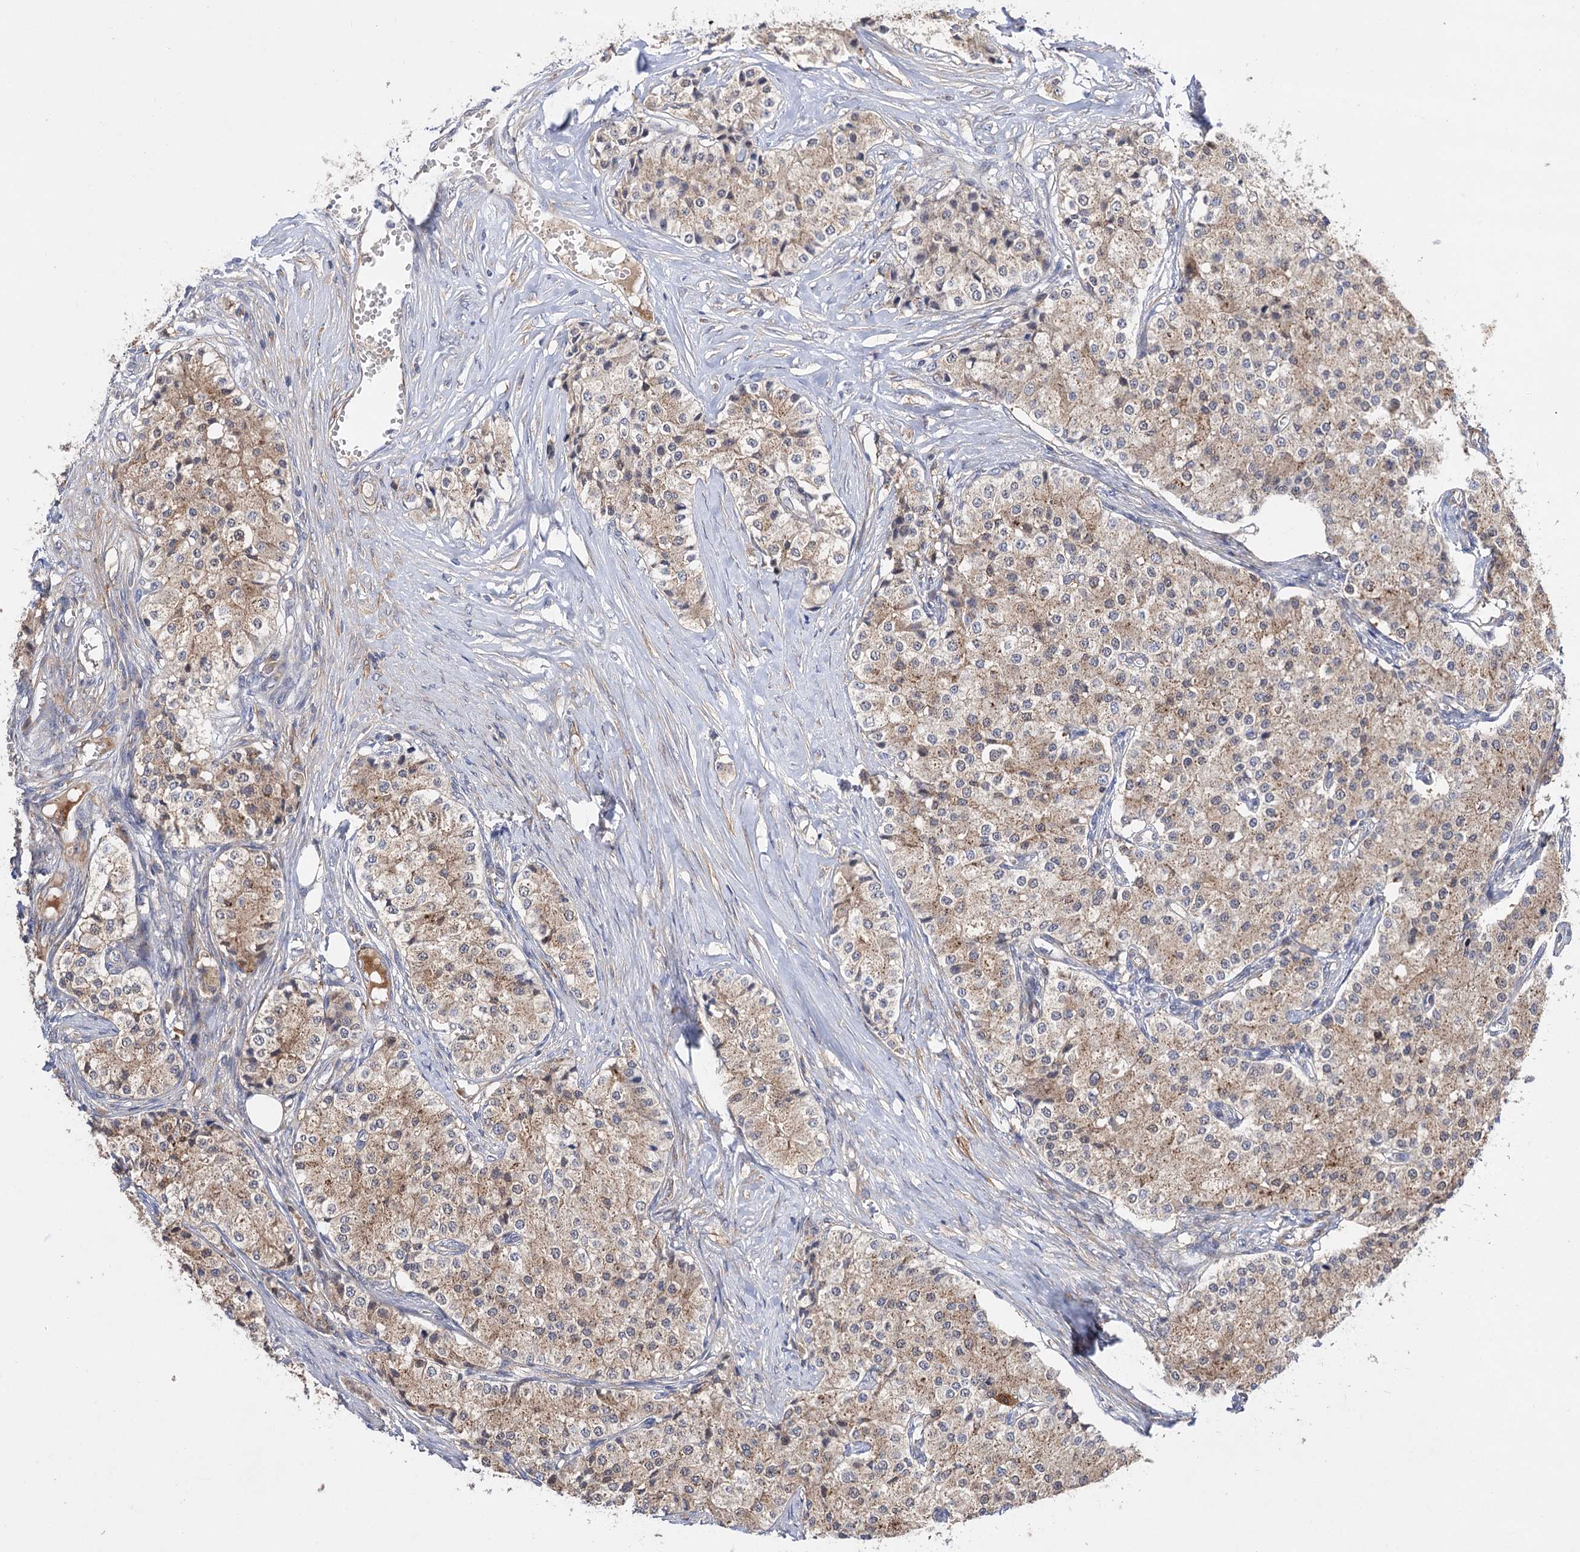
{"staining": {"intensity": "weak", "quantity": ">75%", "location": "cytoplasmic/membranous"}, "tissue": "carcinoid", "cell_type": "Tumor cells", "image_type": "cancer", "snomed": [{"axis": "morphology", "description": "Carcinoid, malignant, NOS"}, {"axis": "topography", "description": "Colon"}], "caption": "Weak cytoplasmic/membranous positivity for a protein is present in about >75% of tumor cells of carcinoid using immunohistochemistry (IHC).", "gene": "FBXW8", "patient": {"sex": "female", "age": 52}}